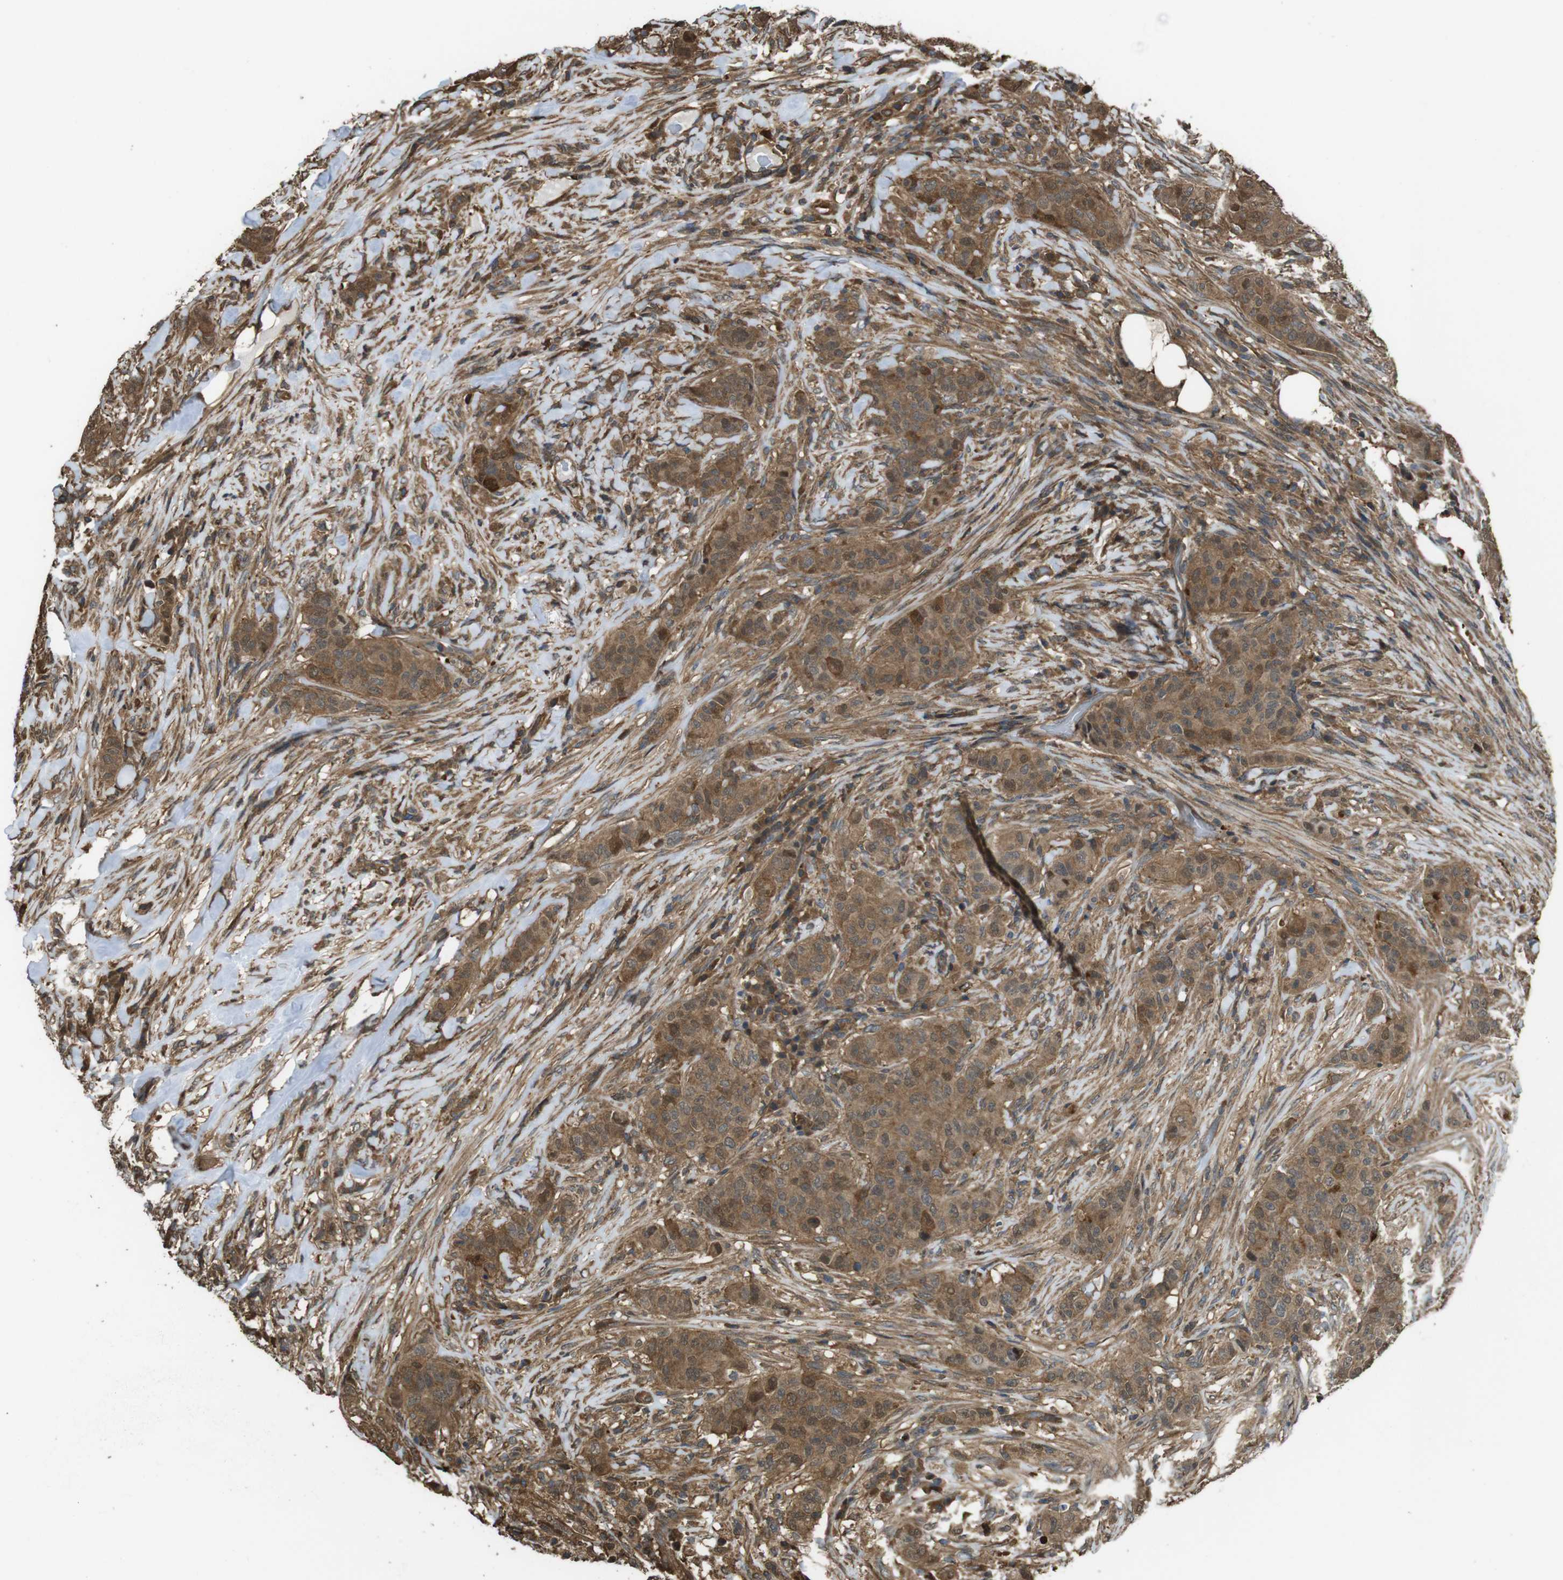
{"staining": {"intensity": "strong", "quantity": ">75%", "location": "cytoplasmic/membranous"}, "tissue": "breast cancer", "cell_type": "Tumor cells", "image_type": "cancer", "snomed": [{"axis": "morphology", "description": "Normal tissue, NOS"}, {"axis": "morphology", "description": "Duct carcinoma"}, {"axis": "topography", "description": "Breast"}], "caption": "About >75% of tumor cells in breast cancer (invasive ductal carcinoma) exhibit strong cytoplasmic/membranous protein staining as visualized by brown immunohistochemical staining.", "gene": "ARHGDIA", "patient": {"sex": "female", "age": 40}}